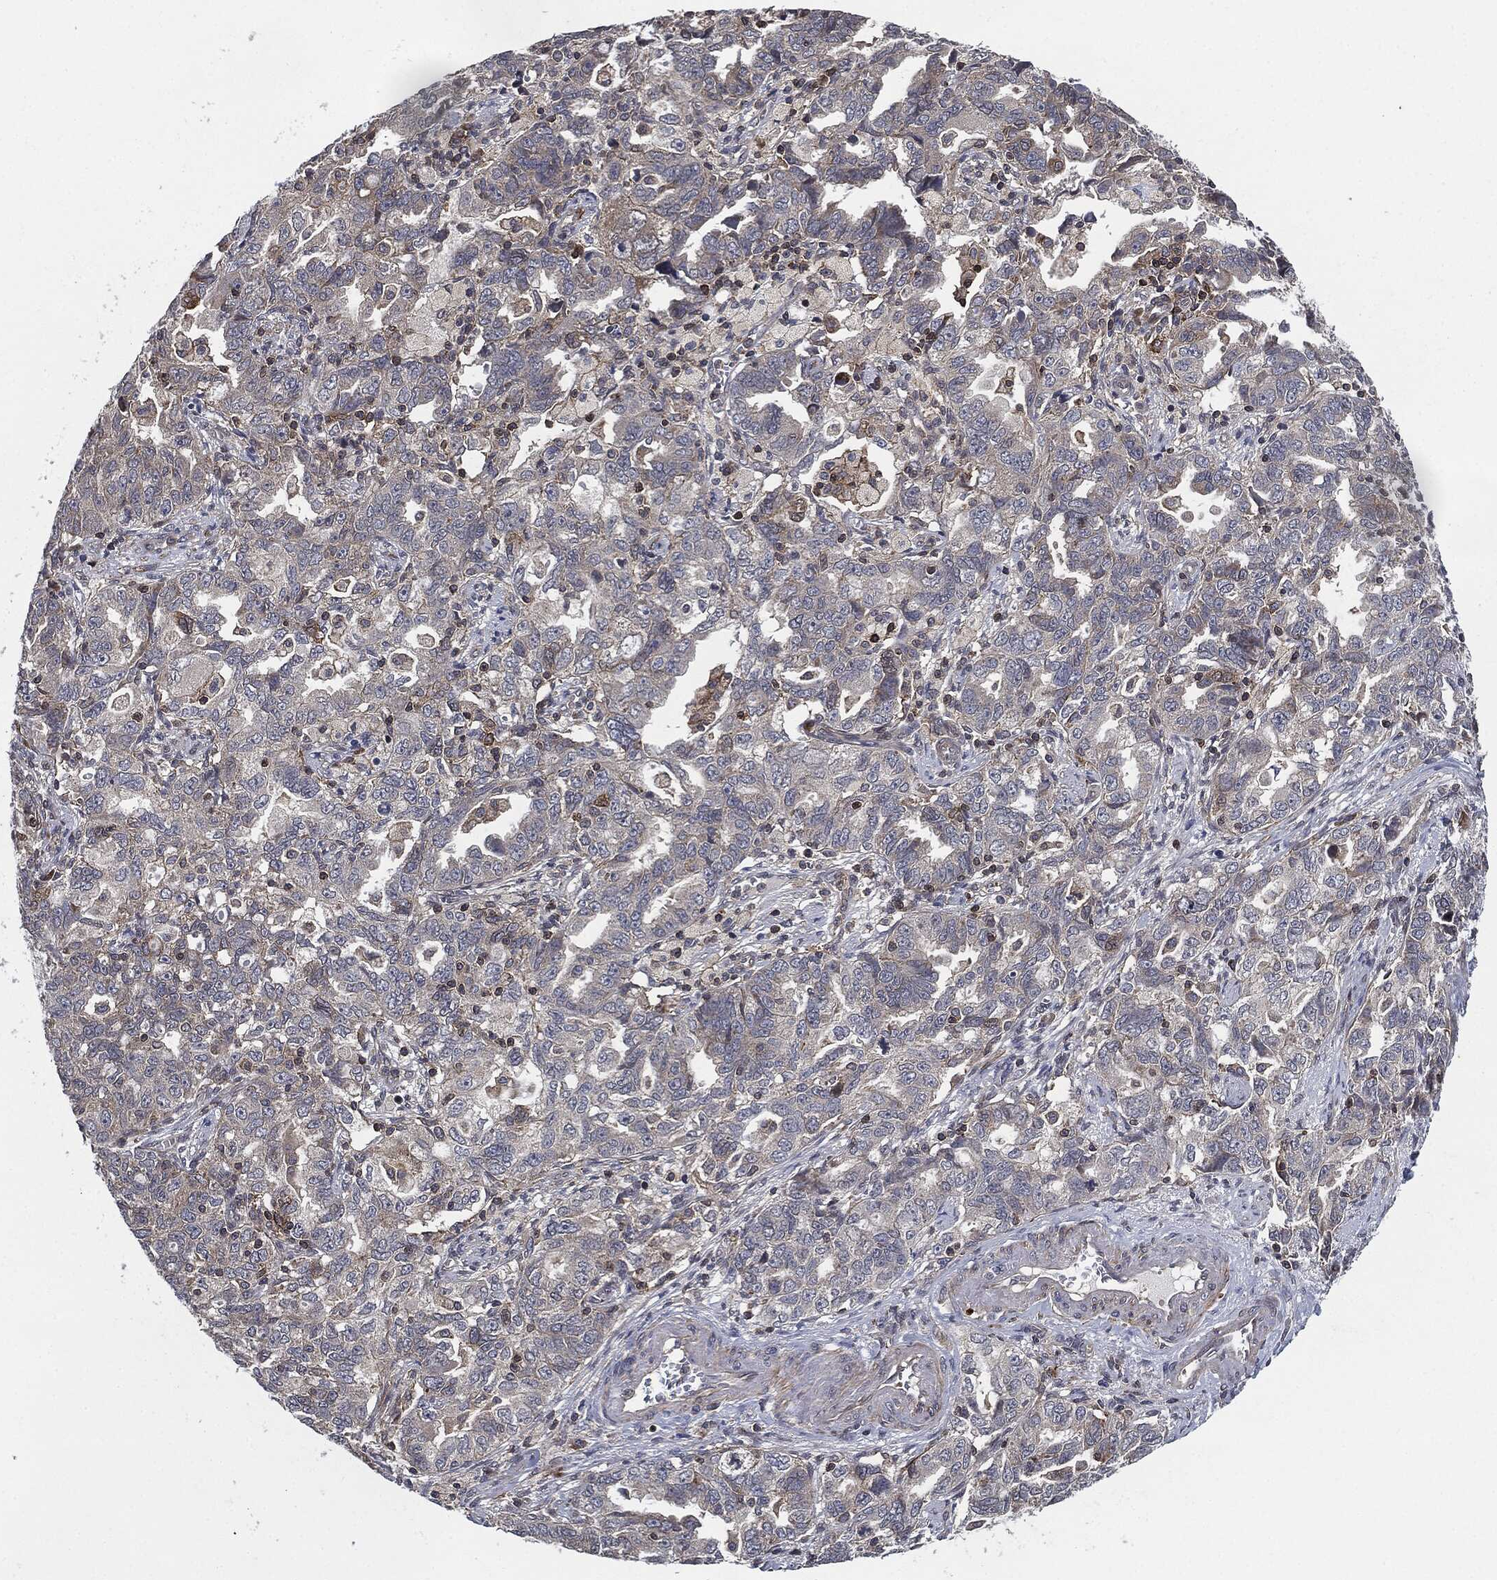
{"staining": {"intensity": "negative", "quantity": "none", "location": "none"}, "tissue": "ovarian cancer", "cell_type": "Tumor cells", "image_type": "cancer", "snomed": [{"axis": "morphology", "description": "Cystadenocarcinoma, serous, NOS"}, {"axis": "topography", "description": "Ovary"}], "caption": "Immunohistochemistry of serous cystadenocarcinoma (ovarian) shows no expression in tumor cells.", "gene": "UBR1", "patient": {"sex": "female", "age": 51}}